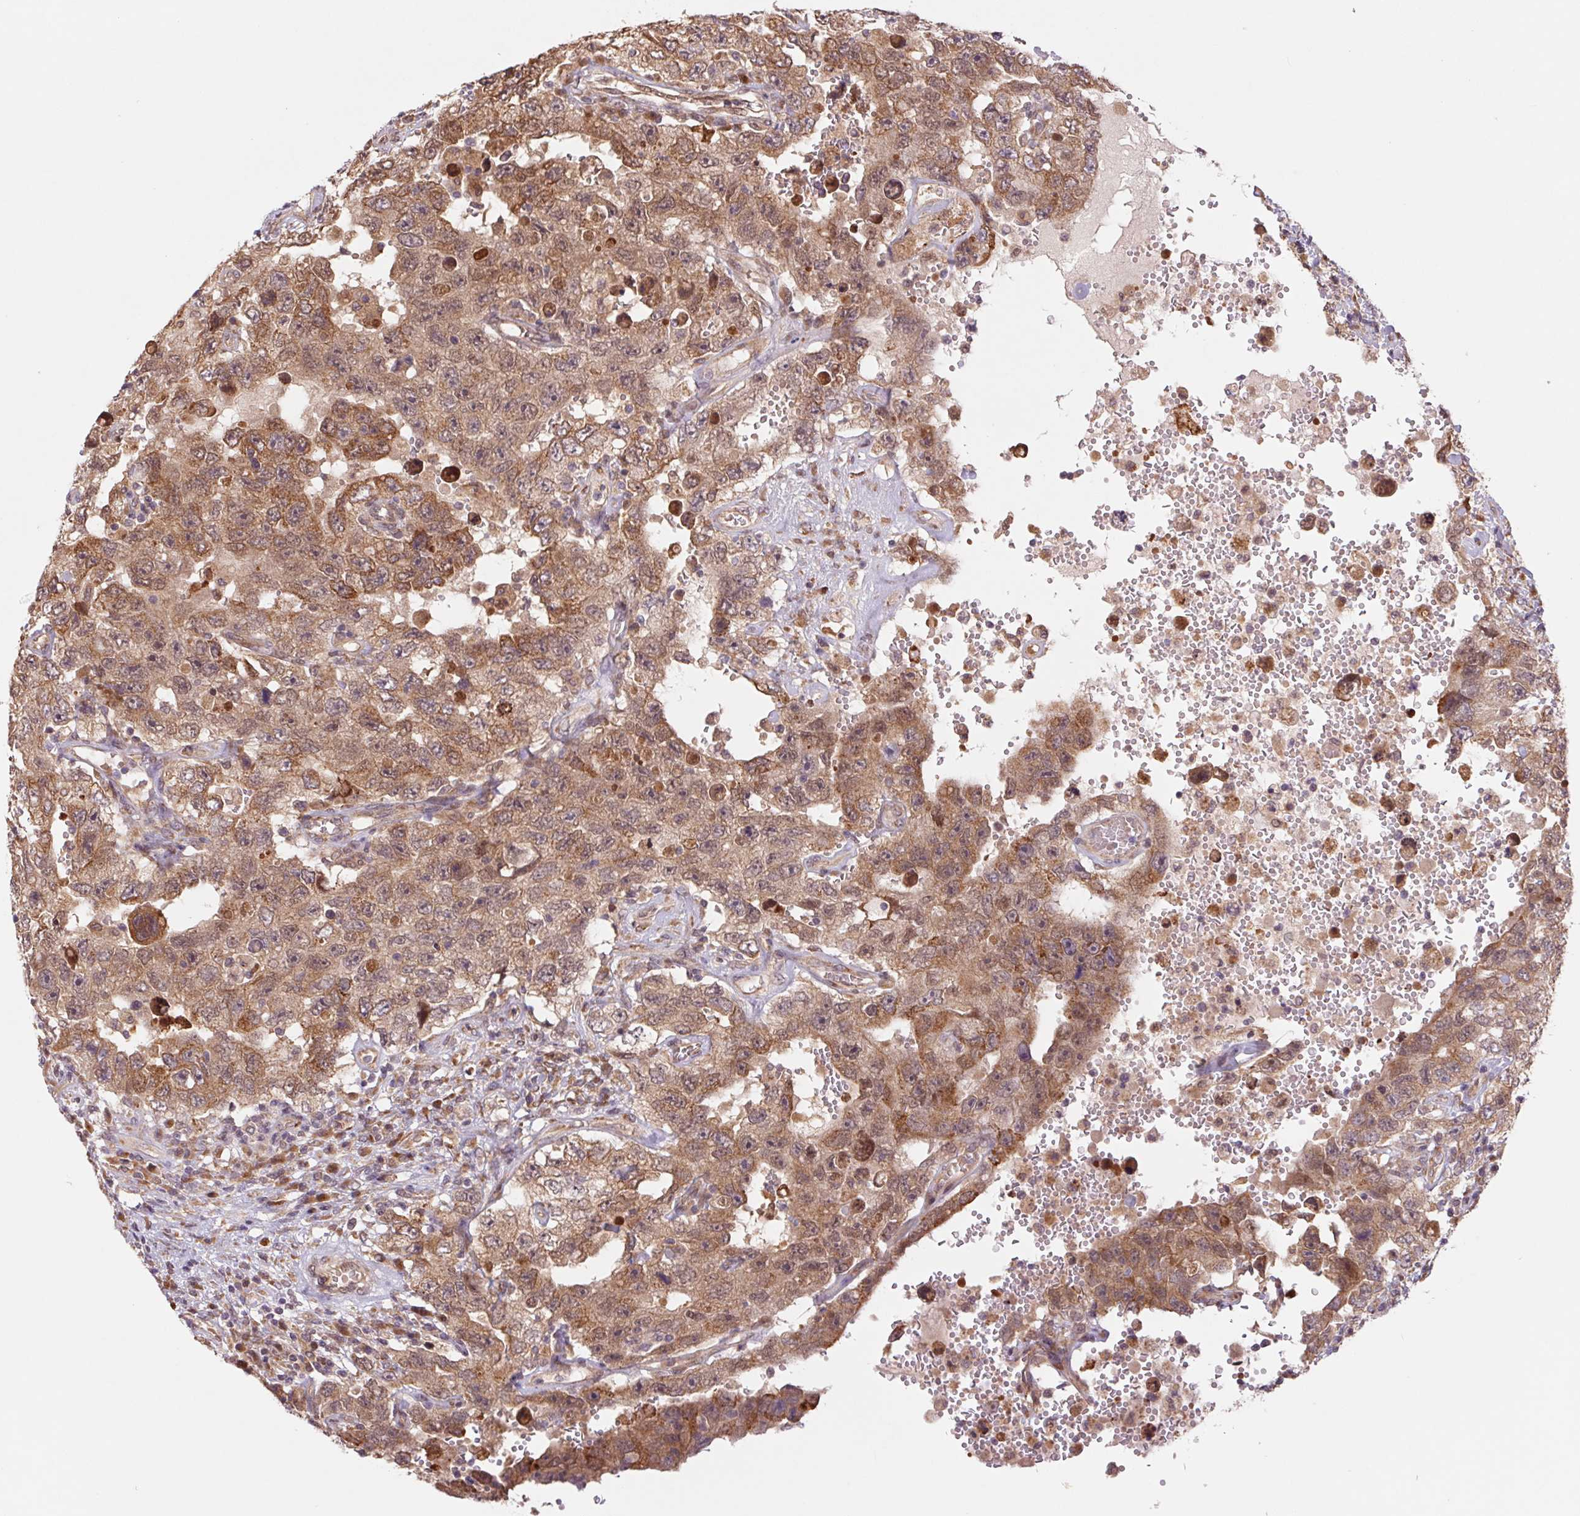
{"staining": {"intensity": "weak", "quantity": ">75%", "location": "cytoplasmic/membranous,nuclear"}, "tissue": "testis cancer", "cell_type": "Tumor cells", "image_type": "cancer", "snomed": [{"axis": "morphology", "description": "Carcinoma, Embryonal, NOS"}, {"axis": "topography", "description": "Testis"}], "caption": "Testis embryonal carcinoma was stained to show a protein in brown. There is low levels of weak cytoplasmic/membranous and nuclear positivity in about >75% of tumor cells.", "gene": "RRM1", "patient": {"sex": "male", "age": 26}}